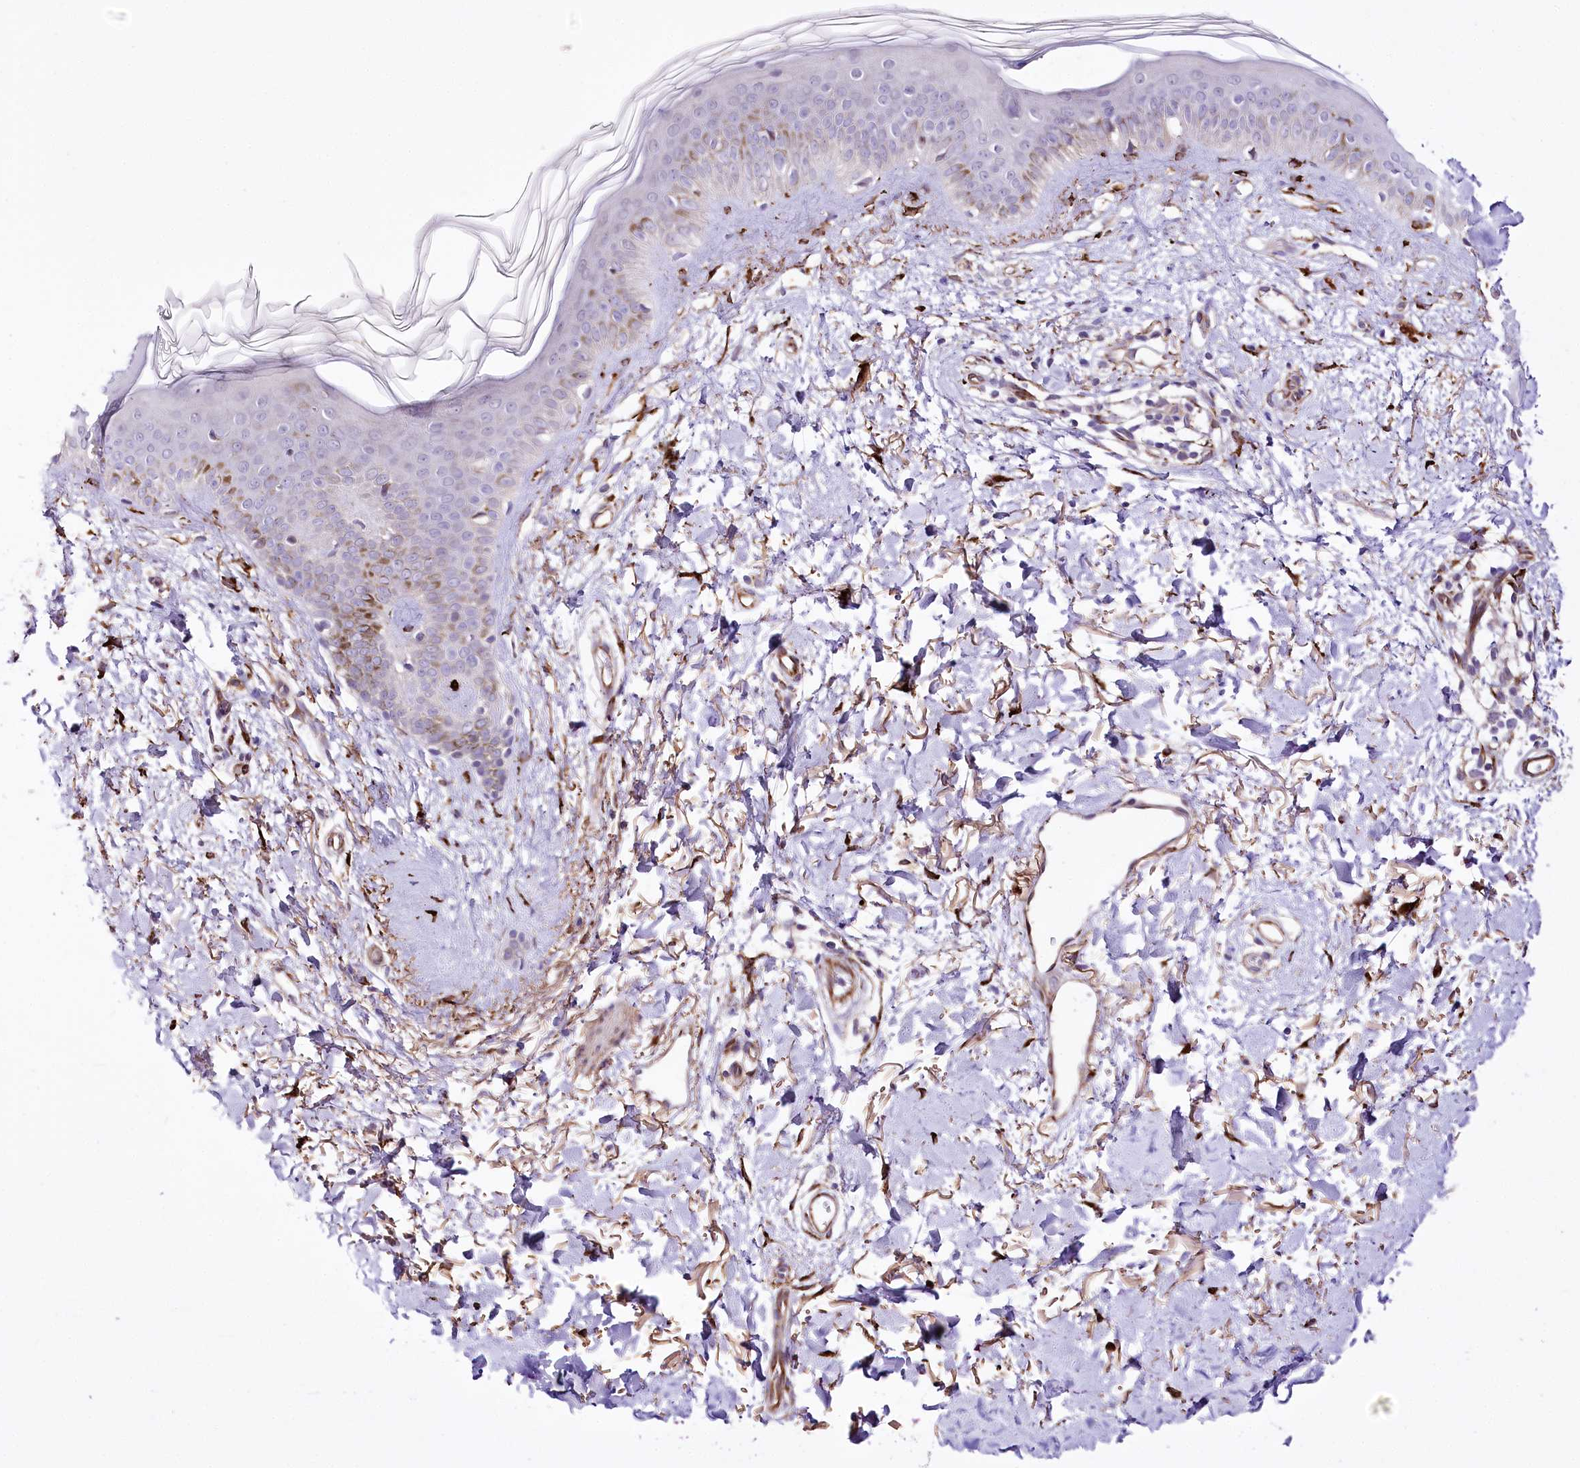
{"staining": {"intensity": "strong", "quantity": ">75%", "location": "cytoplasmic/membranous"}, "tissue": "skin", "cell_type": "Fibroblasts", "image_type": "normal", "snomed": [{"axis": "morphology", "description": "Normal tissue, NOS"}, {"axis": "topography", "description": "Skin"}], "caption": "High-power microscopy captured an IHC image of normal skin, revealing strong cytoplasmic/membranous expression in about >75% of fibroblasts. (brown staining indicates protein expression, while blue staining denotes nuclei).", "gene": "WWC1", "patient": {"sex": "female", "age": 58}}